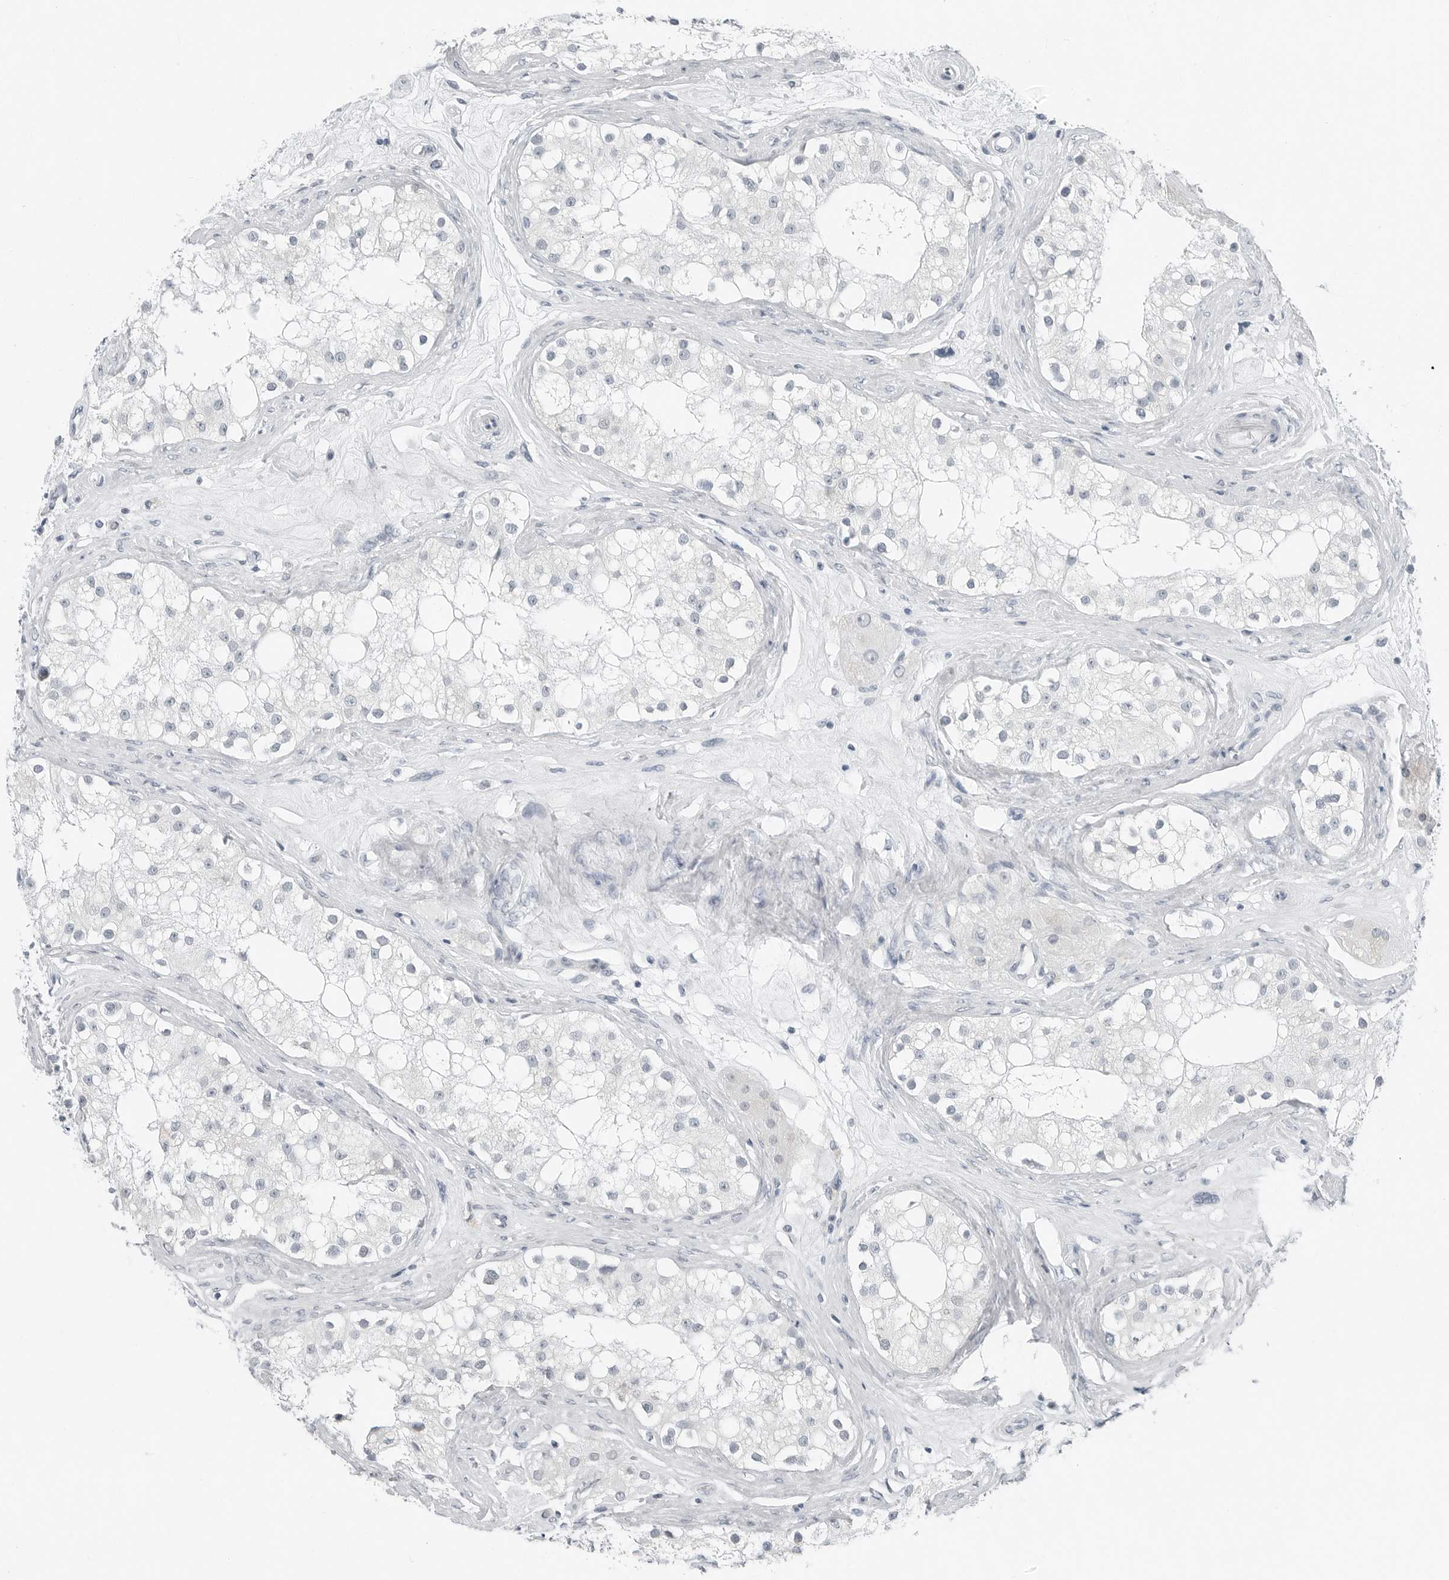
{"staining": {"intensity": "negative", "quantity": "none", "location": "none"}, "tissue": "testis", "cell_type": "Cells in seminiferous ducts", "image_type": "normal", "snomed": [{"axis": "morphology", "description": "Normal tissue, NOS"}, {"axis": "topography", "description": "Testis"}], "caption": "Immunohistochemistry (IHC) of benign testis shows no expression in cells in seminiferous ducts.", "gene": "XIRP1", "patient": {"sex": "male", "age": 84}}